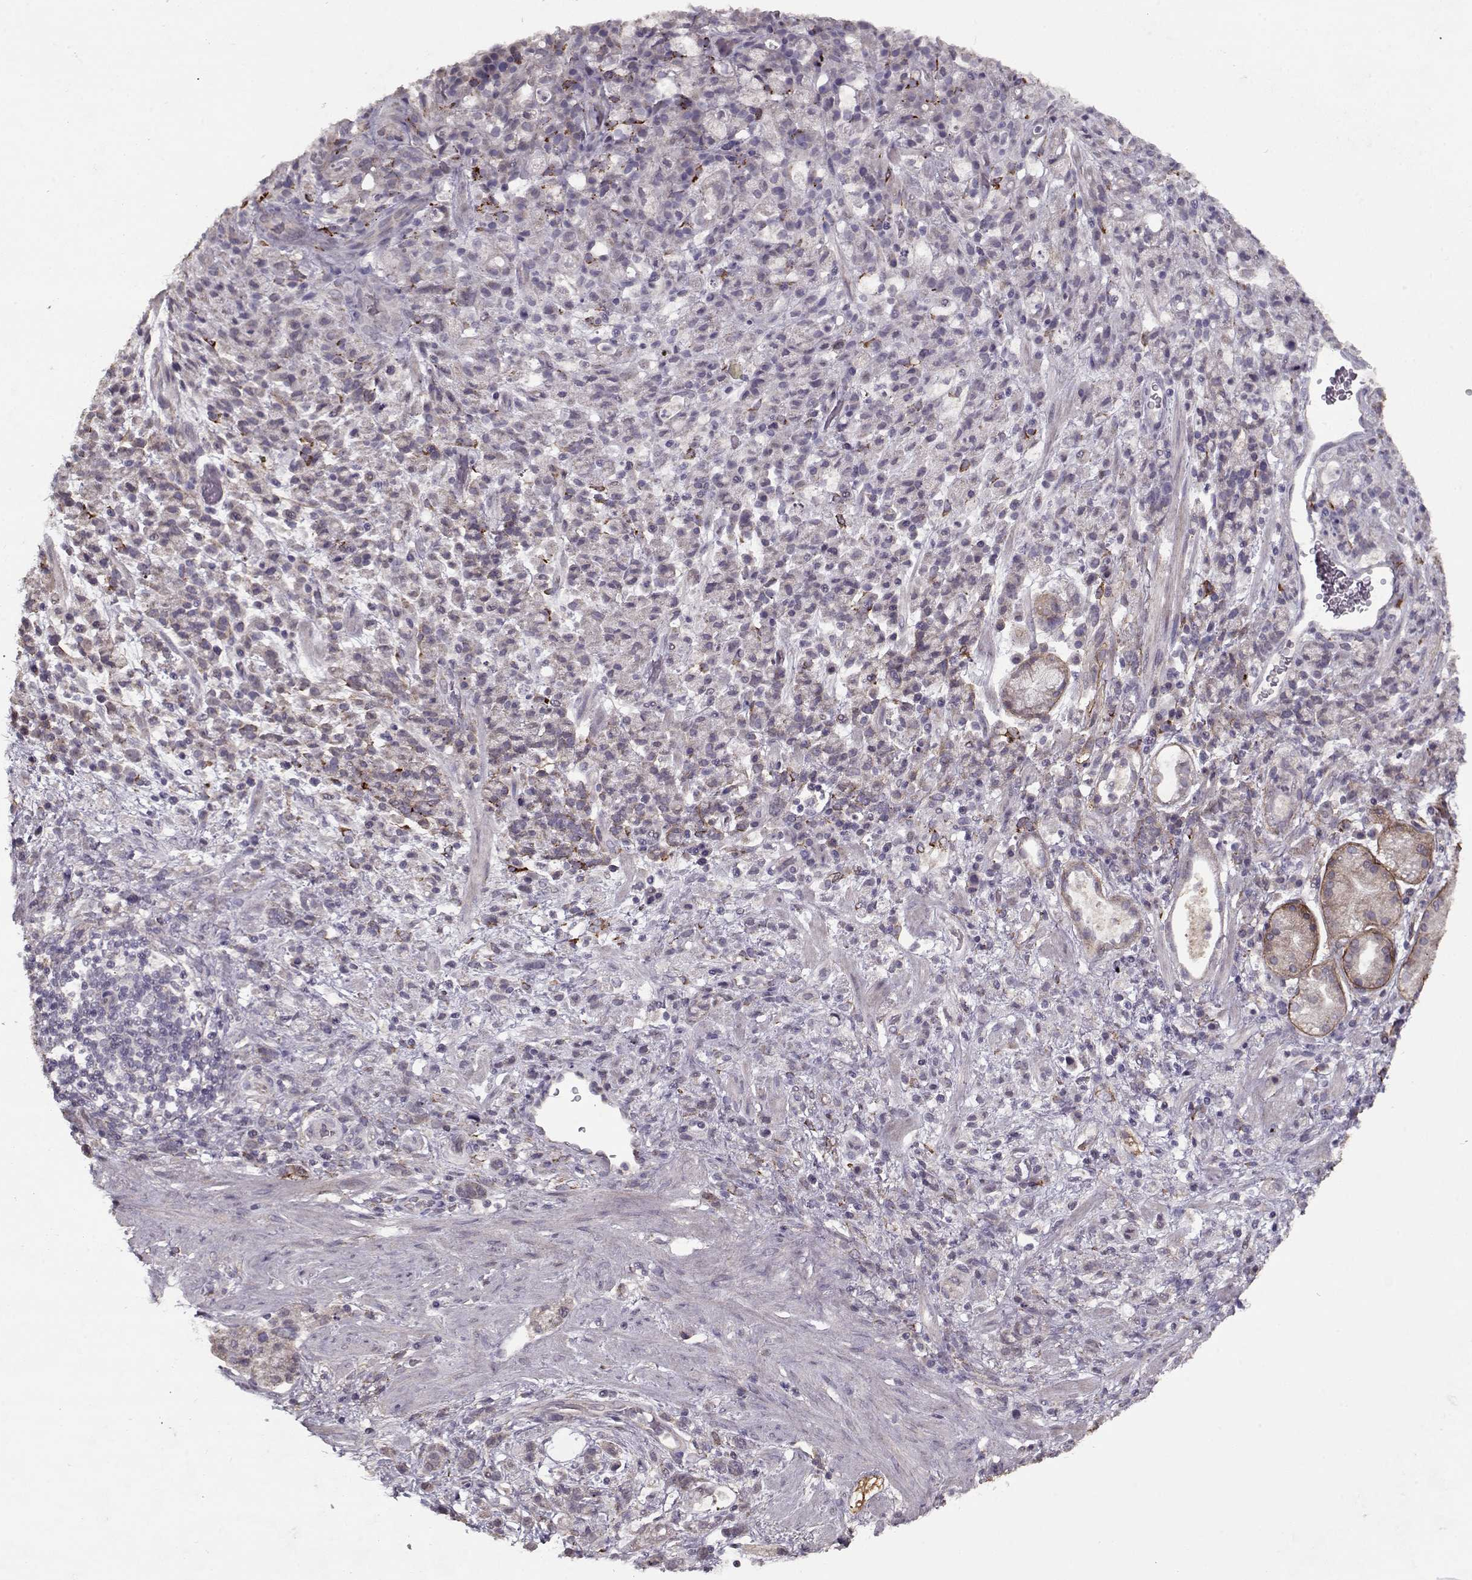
{"staining": {"intensity": "negative", "quantity": "none", "location": "none"}, "tissue": "stomach cancer", "cell_type": "Tumor cells", "image_type": "cancer", "snomed": [{"axis": "morphology", "description": "Adenocarcinoma, NOS"}, {"axis": "topography", "description": "Stomach"}], "caption": "Protein analysis of adenocarcinoma (stomach) exhibits no significant positivity in tumor cells.", "gene": "LAMA2", "patient": {"sex": "female", "age": 60}}